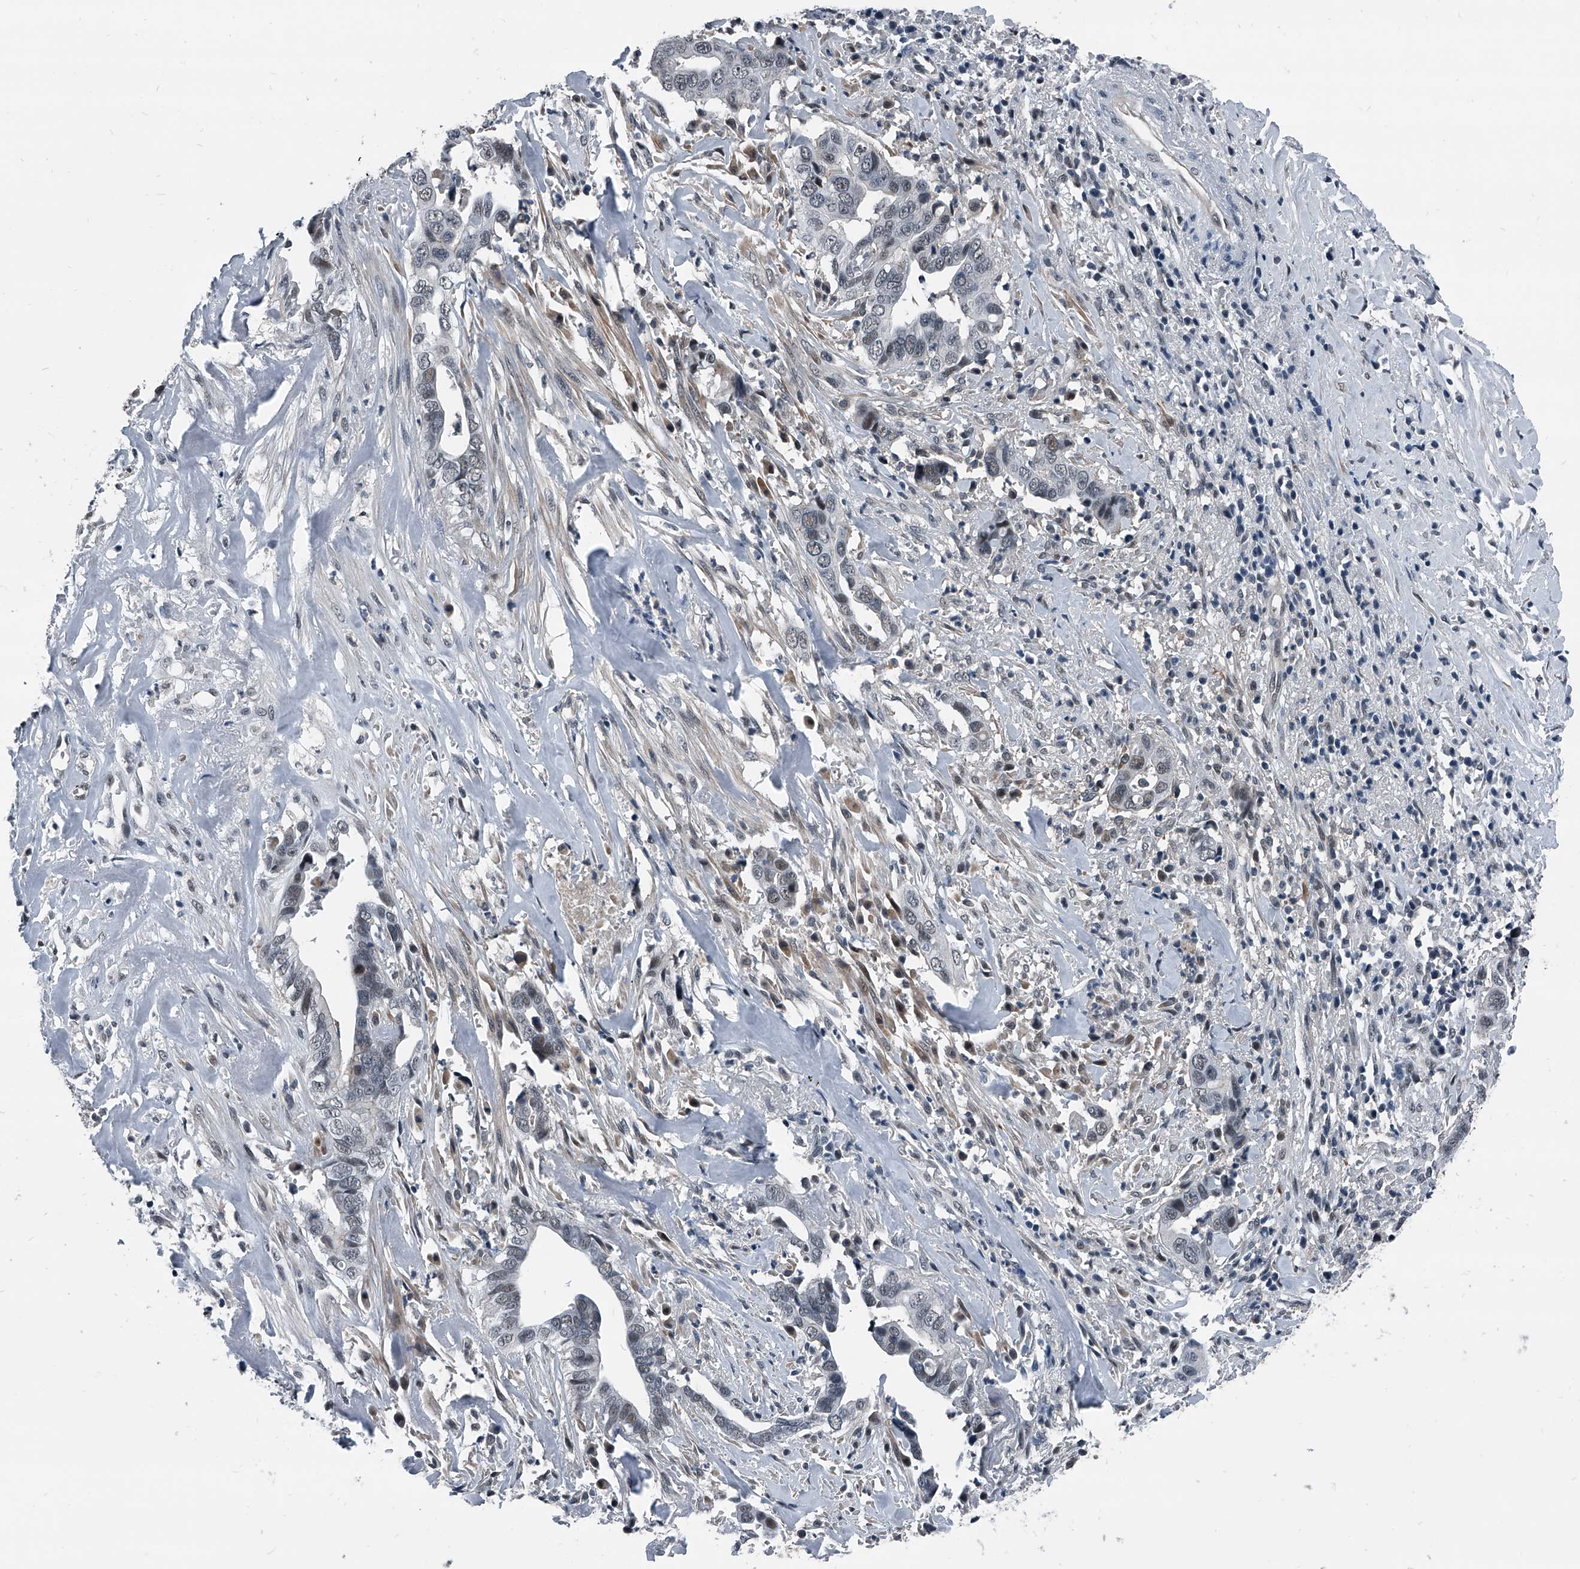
{"staining": {"intensity": "negative", "quantity": "none", "location": "none"}, "tissue": "liver cancer", "cell_type": "Tumor cells", "image_type": "cancer", "snomed": [{"axis": "morphology", "description": "Cholangiocarcinoma"}, {"axis": "topography", "description": "Liver"}], "caption": "Human liver cancer (cholangiocarcinoma) stained for a protein using immunohistochemistry (IHC) demonstrates no expression in tumor cells.", "gene": "MEN1", "patient": {"sex": "female", "age": 79}}